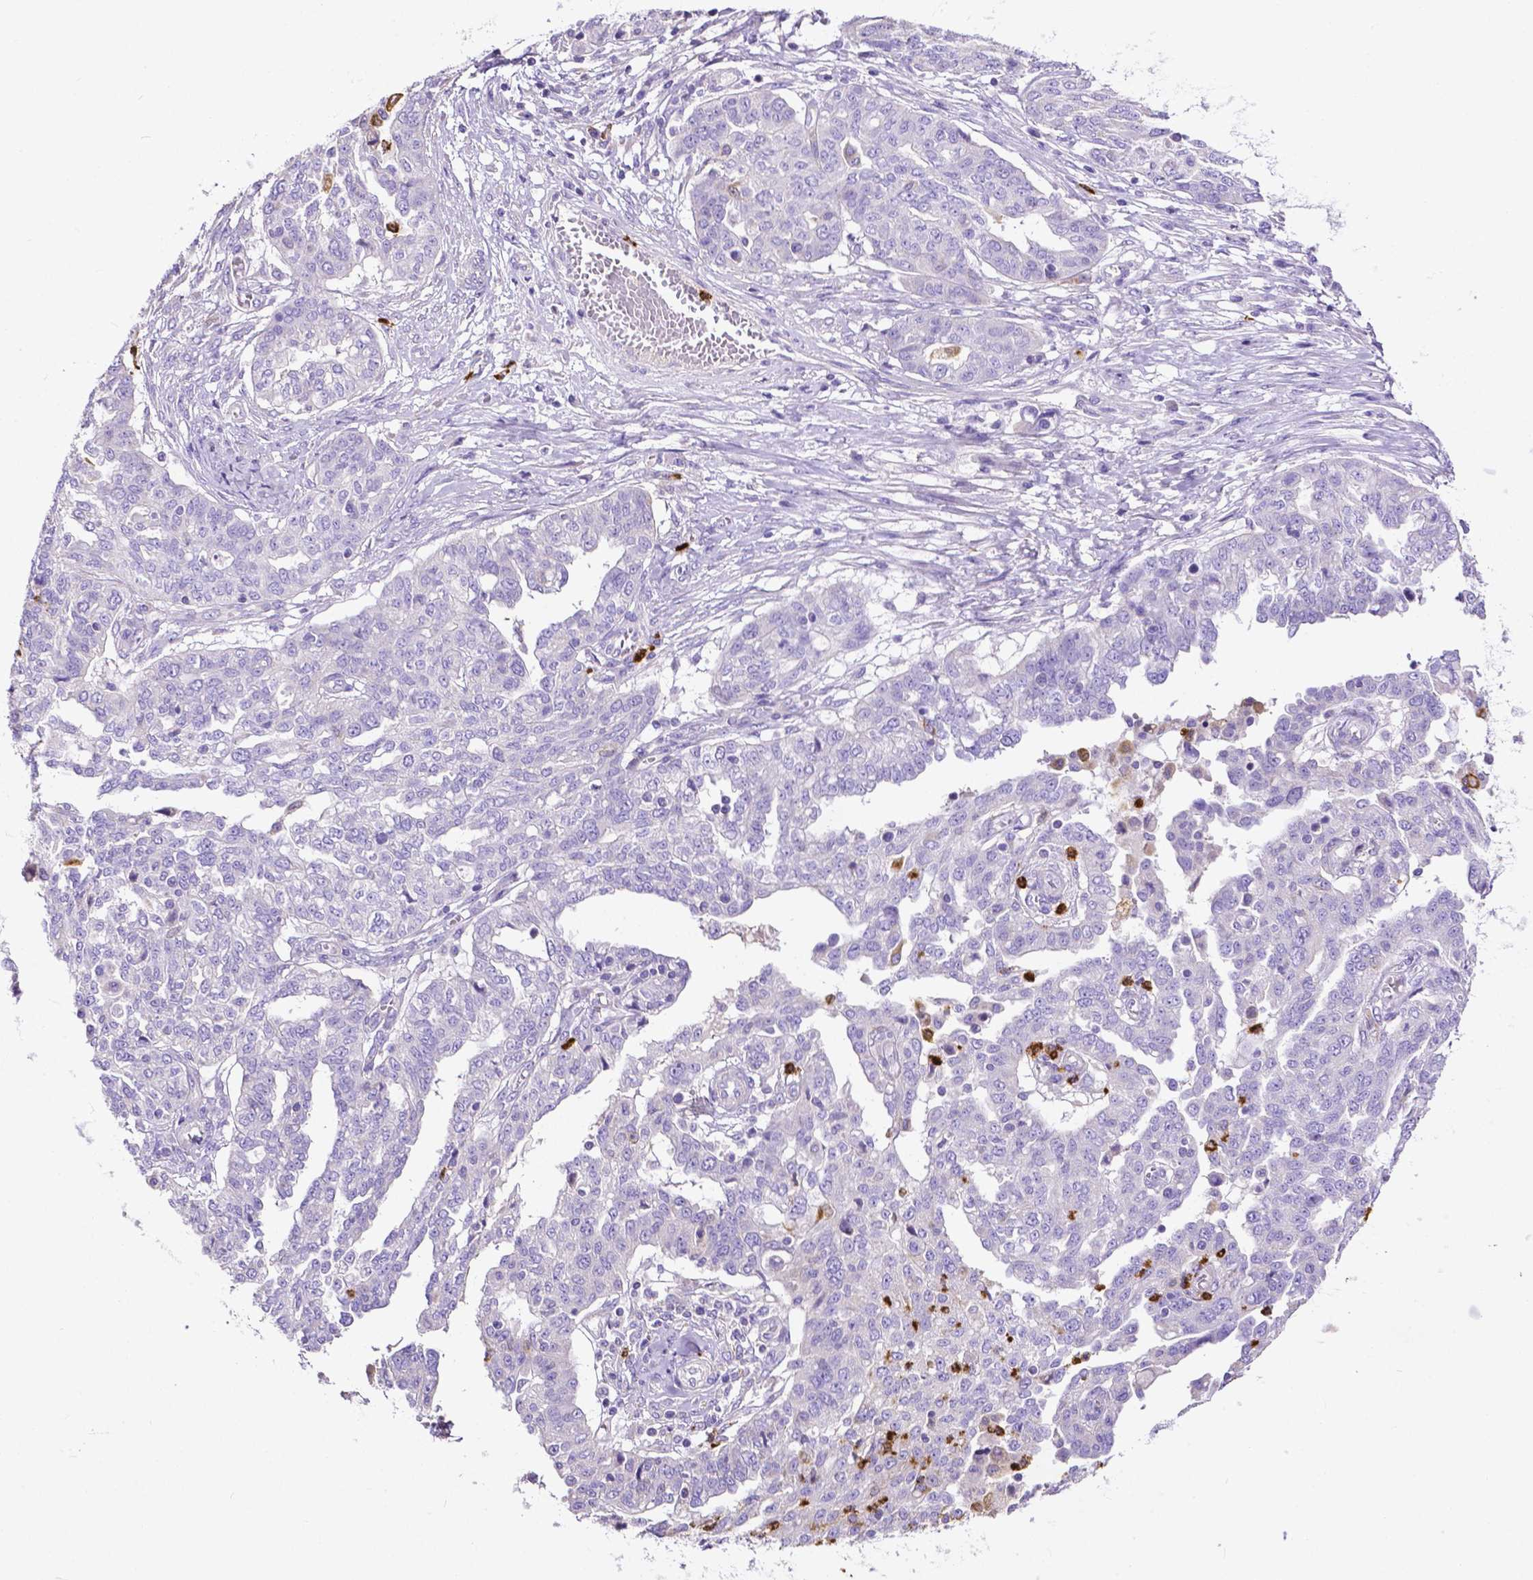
{"staining": {"intensity": "negative", "quantity": "none", "location": "none"}, "tissue": "ovarian cancer", "cell_type": "Tumor cells", "image_type": "cancer", "snomed": [{"axis": "morphology", "description": "Cystadenocarcinoma, serous, NOS"}, {"axis": "topography", "description": "Ovary"}], "caption": "Tumor cells are negative for brown protein staining in ovarian cancer.", "gene": "MMP9", "patient": {"sex": "female", "age": 67}}